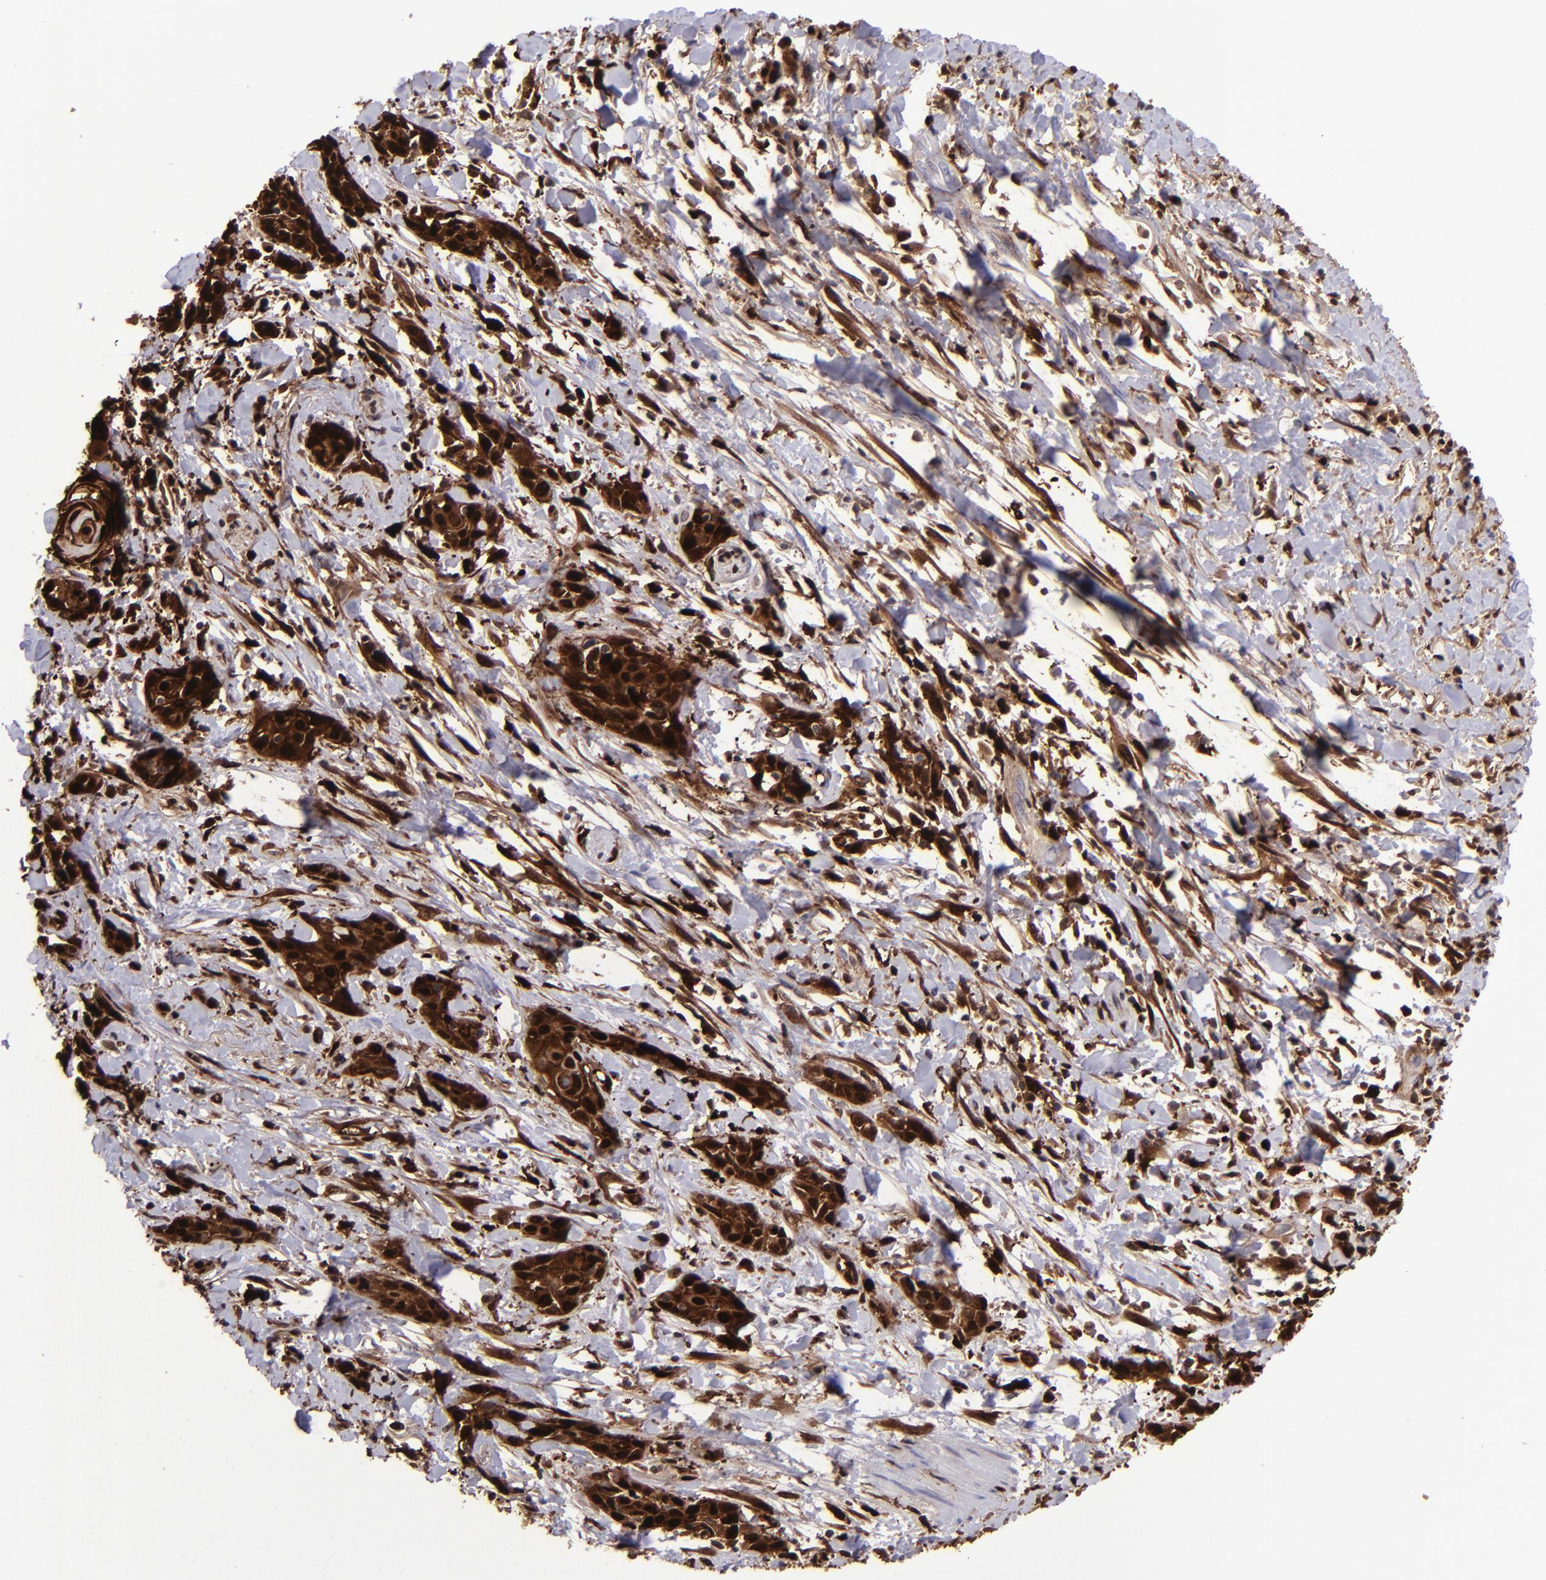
{"staining": {"intensity": "strong", "quantity": ">75%", "location": "cytoplasmic/membranous,nuclear"}, "tissue": "skin cancer", "cell_type": "Tumor cells", "image_type": "cancer", "snomed": [{"axis": "morphology", "description": "Squamous cell carcinoma, NOS"}, {"axis": "topography", "description": "Skin"}, {"axis": "topography", "description": "Anal"}], "caption": "Squamous cell carcinoma (skin) stained with a protein marker demonstrates strong staining in tumor cells.", "gene": "TYMP", "patient": {"sex": "male", "age": 64}}